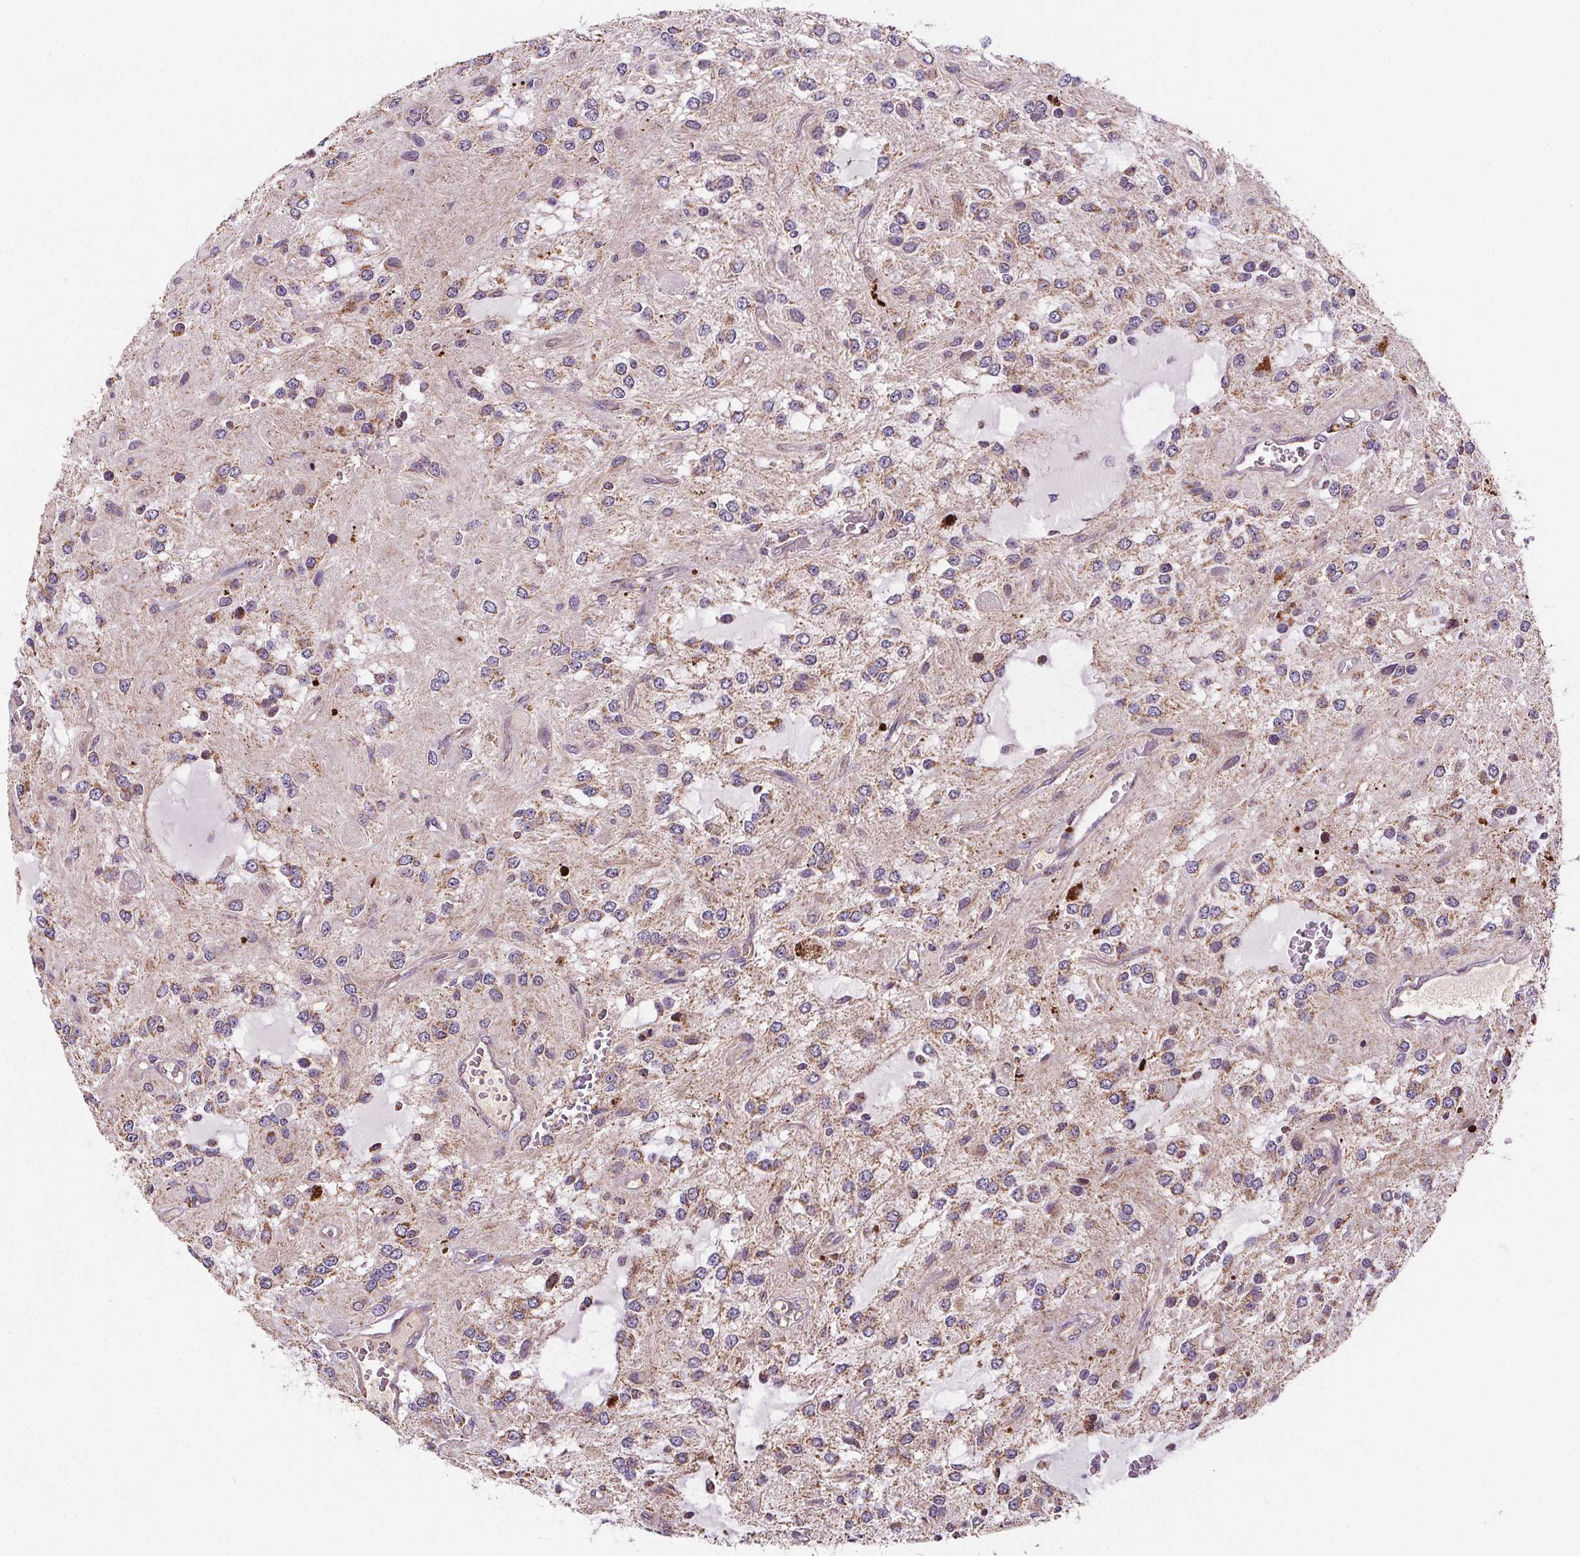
{"staining": {"intensity": "weak", "quantity": ">75%", "location": "cytoplasmic/membranous"}, "tissue": "glioma", "cell_type": "Tumor cells", "image_type": "cancer", "snomed": [{"axis": "morphology", "description": "Glioma, malignant, Low grade"}, {"axis": "topography", "description": "Cerebellum"}], "caption": "A brown stain highlights weak cytoplasmic/membranous expression of a protein in human malignant glioma (low-grade) tumor cells.", "gene": "SUCLA2", "patient": {"sex": "female", "age": 14}}